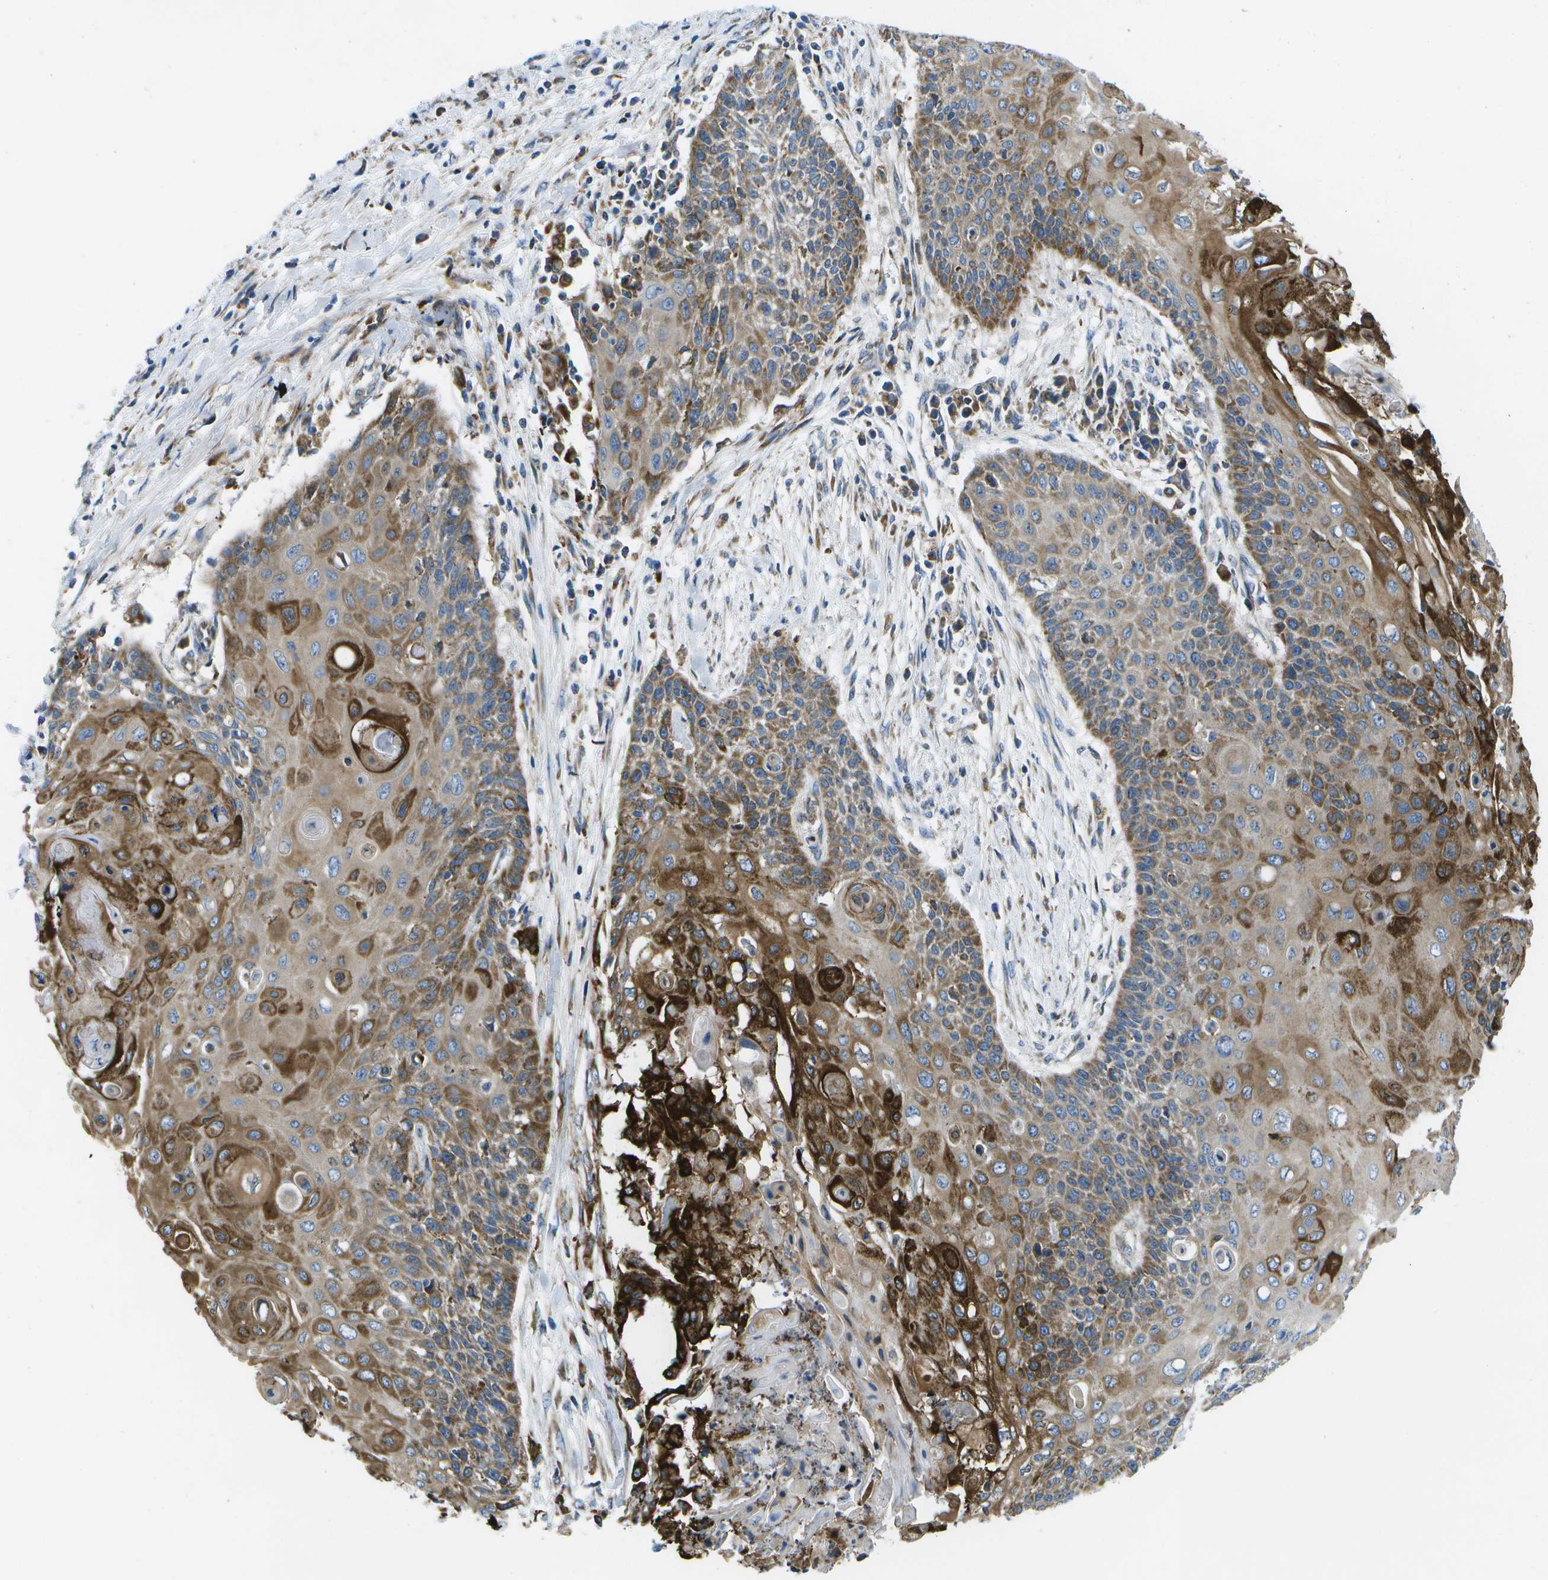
{"staining": {"intensity": "moderate", "quantity": ">75%", "location": "cytoplasmic/membranous"}, "tissue": "cervical cancer", "cell_type": "Tumor cells", "image_type": "cancer", "snomed": [{"axis": "morphology", "description": "Squamous cell carcinoma, NOS"}, {"axis": "topography", "description": "Cervix"}], "caption": "An immunohistochemistry micrograph of neoplastic tissue is shown. Protein staining in brown highlights moderate cytoplasmic/membranous positivity in squamous cell carcinoma (cervical) within tumor cells. Nuclei are stained in blue.", "gene": "GDF5", "patient": {"sex": "female", "age": 39}}